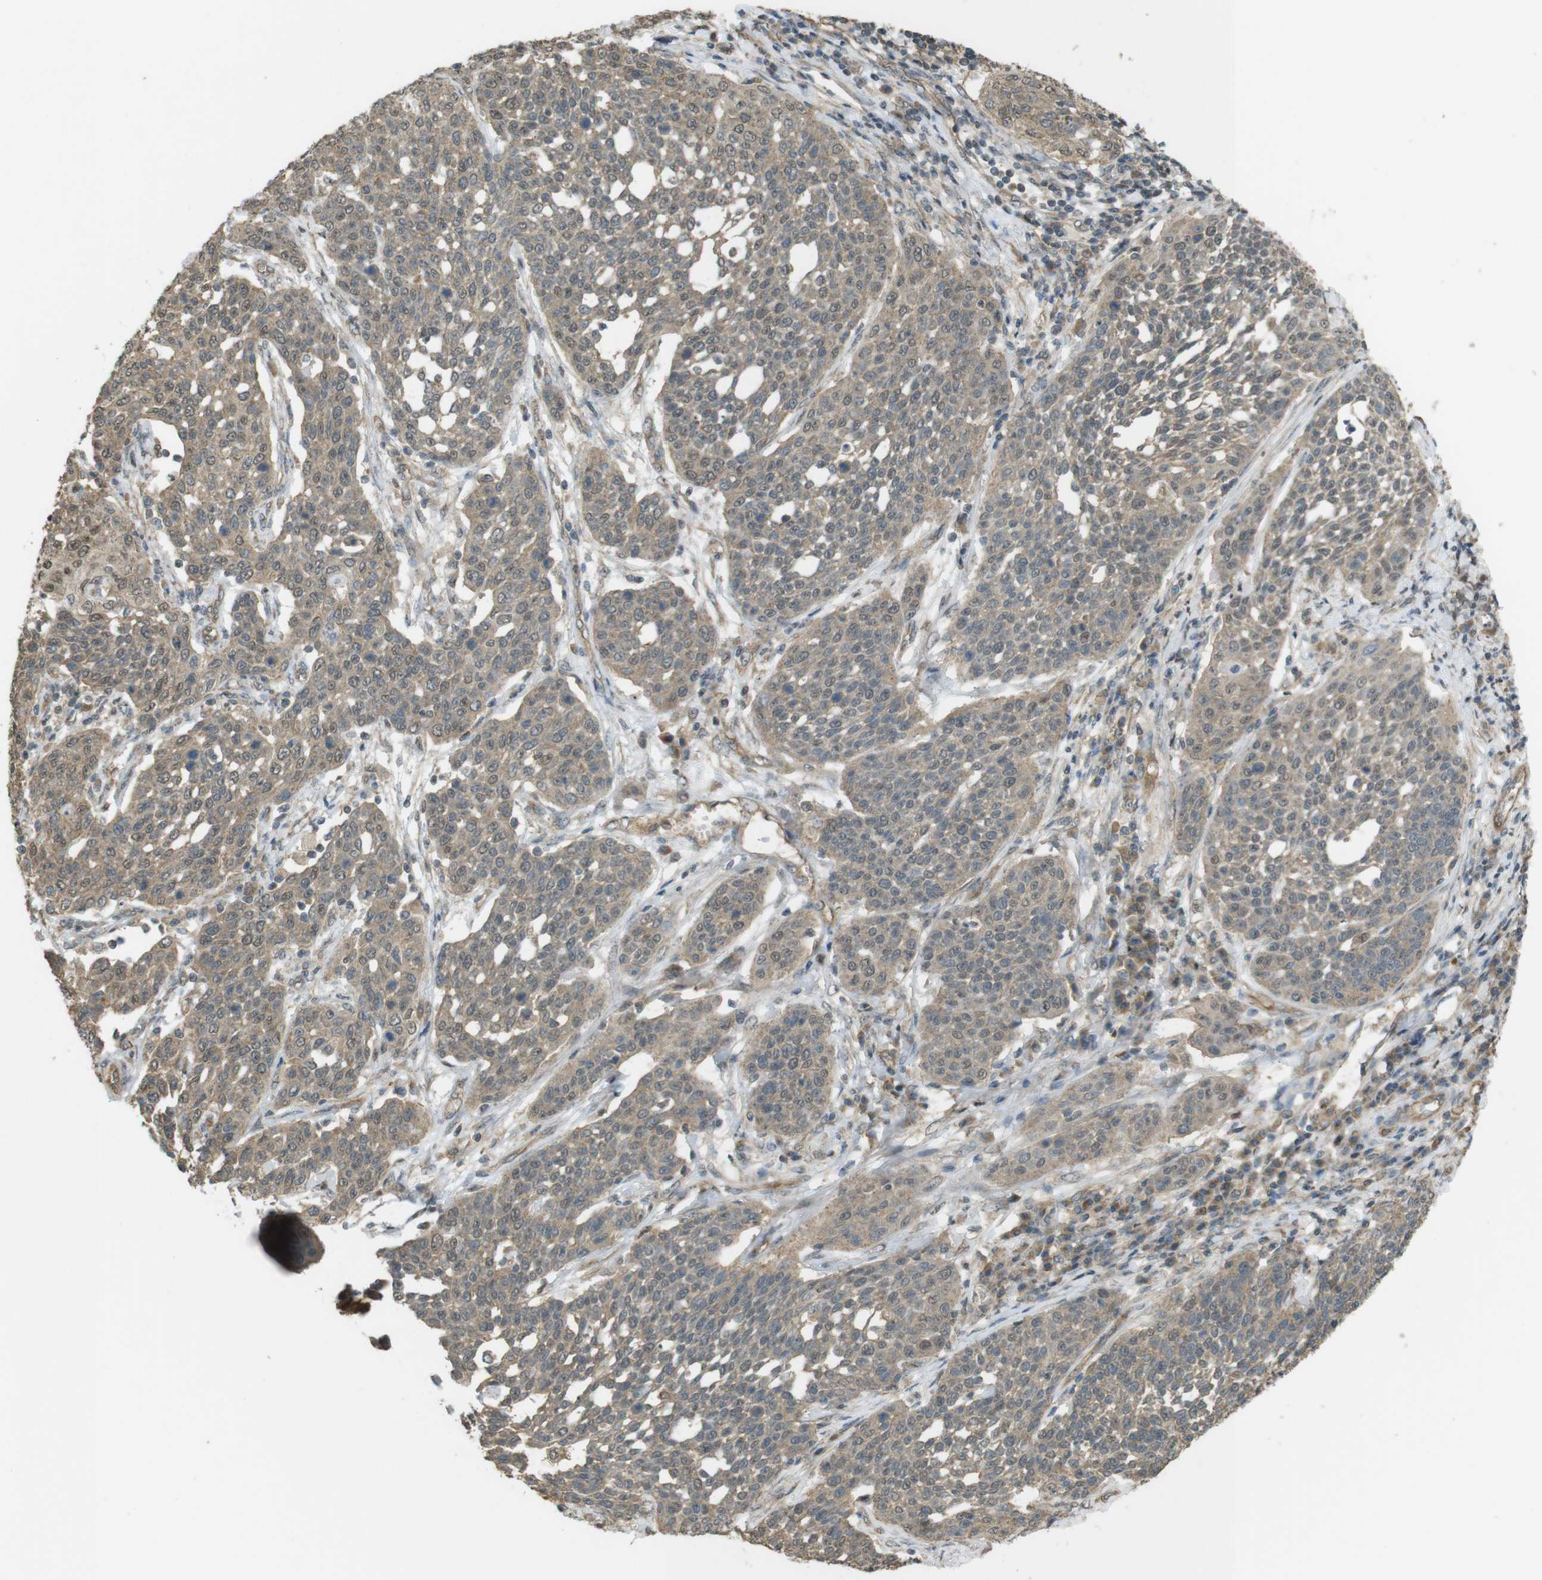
{"staining": {"intensity": "weak", "quantity": ">75%", "location": "cytoplasmic/membranous"}, "tissue": "cervical cancer", "cell_type": "Tumor cells", "image_type": "cancer", "snomed": [{"axis": "morphology", "description": "Squamous cell carcinoma, NOS"}, {"axis": "topography", "description": "Cervix"}], "caption": "Weak cytoplasmic/membranous staining is identified in about >75% of tumor cells in squamous cell carcinoma (cervical).", "gene": "ZDHHC20", "patient": {"sex": "female", "age": 34}}